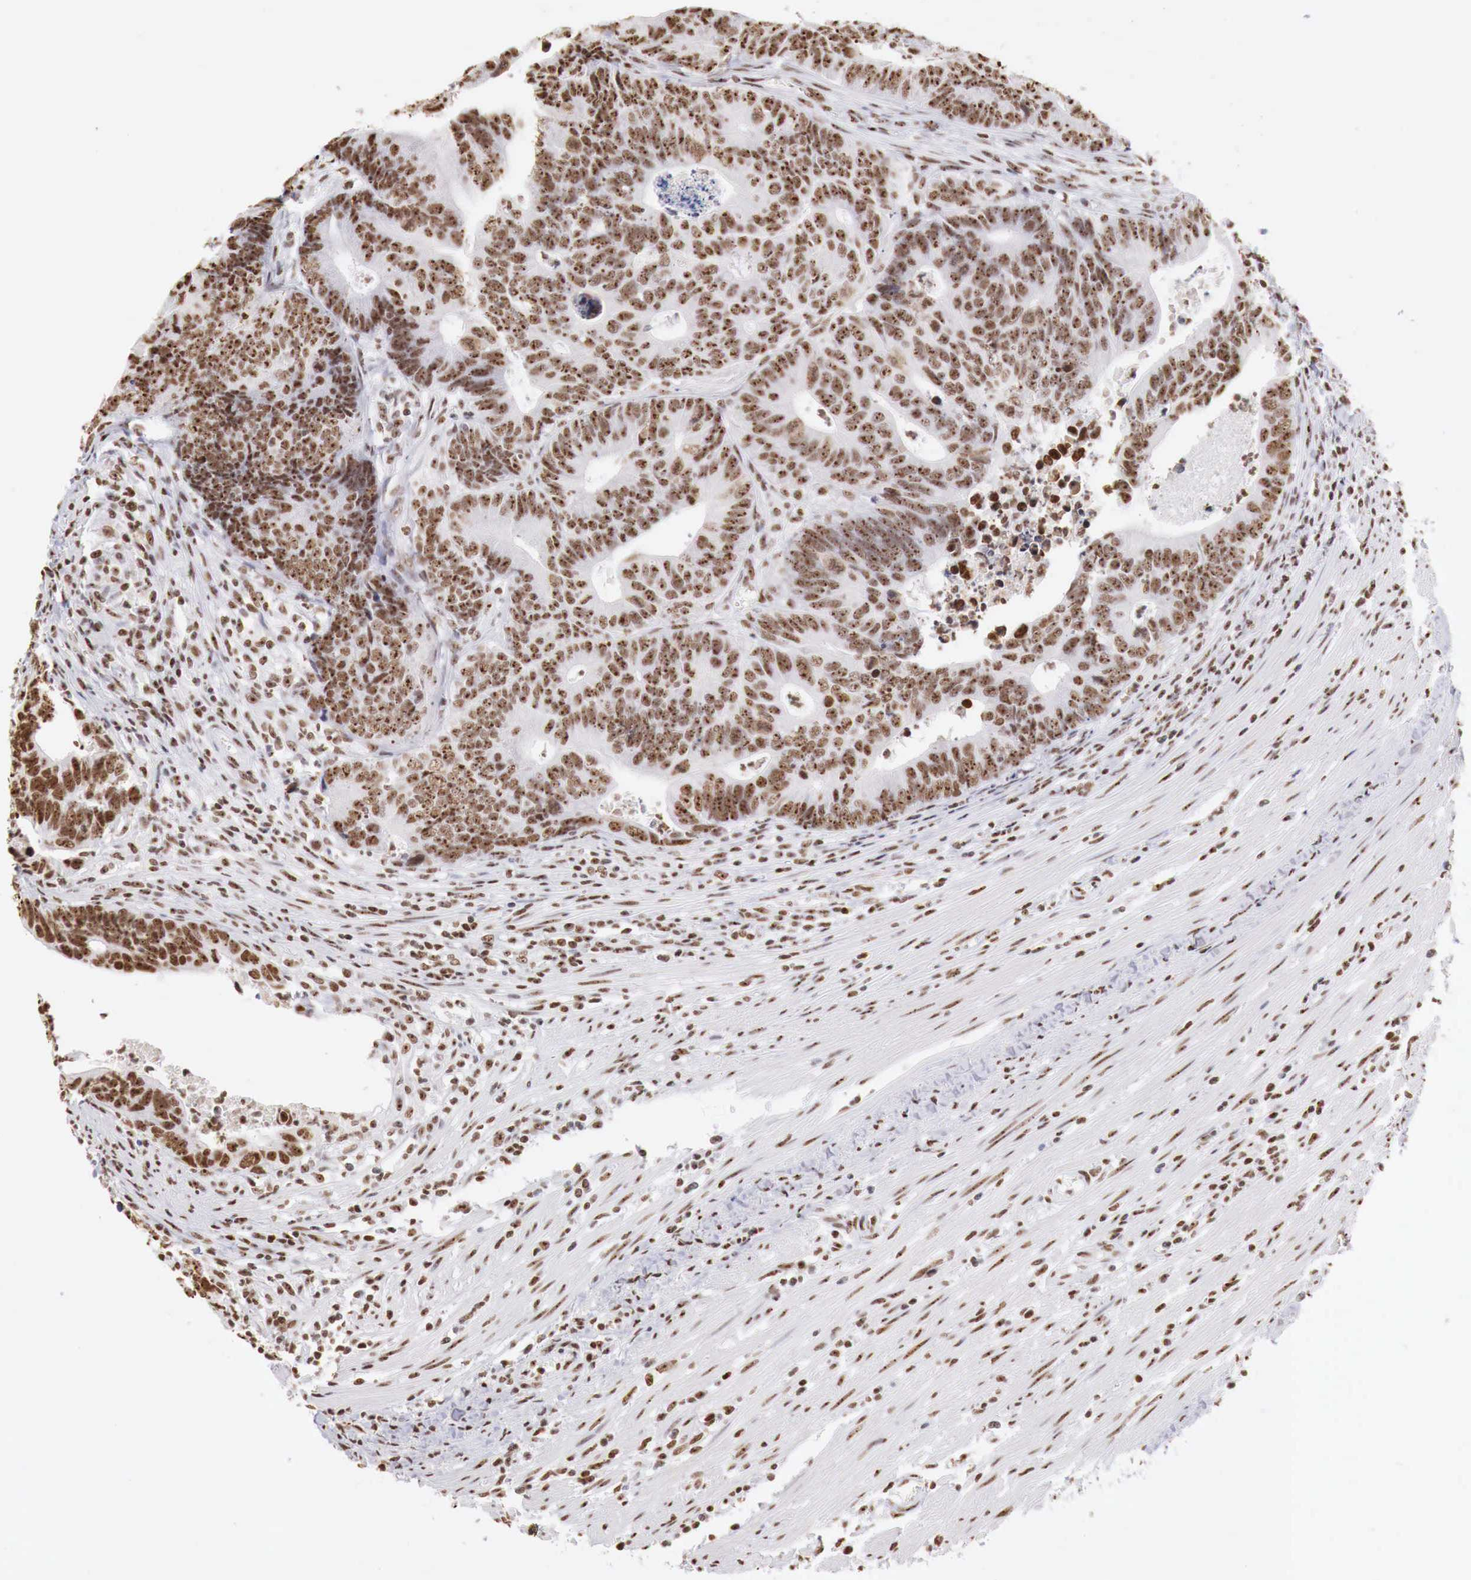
{"staining": {"intensity": "strong", "quantity": ">75%", "location": "nuclear"}, "tissue": "colorectal cancer", "cell_type": "Tumor cells", "image_type": "cancer", "snomed": [{"axis": "morphology", "description": "Adenocarcinoma, NOS"}, {"axis": "topography", "description": "Colon"}], "caption": "Protein expression analysis of human adenocarcinoma (colorectal) reveals strong nuclear staining in about >75% of tumor cells.", "gene": "DKC1", "patient": {"sex": "female", "age": 78}}